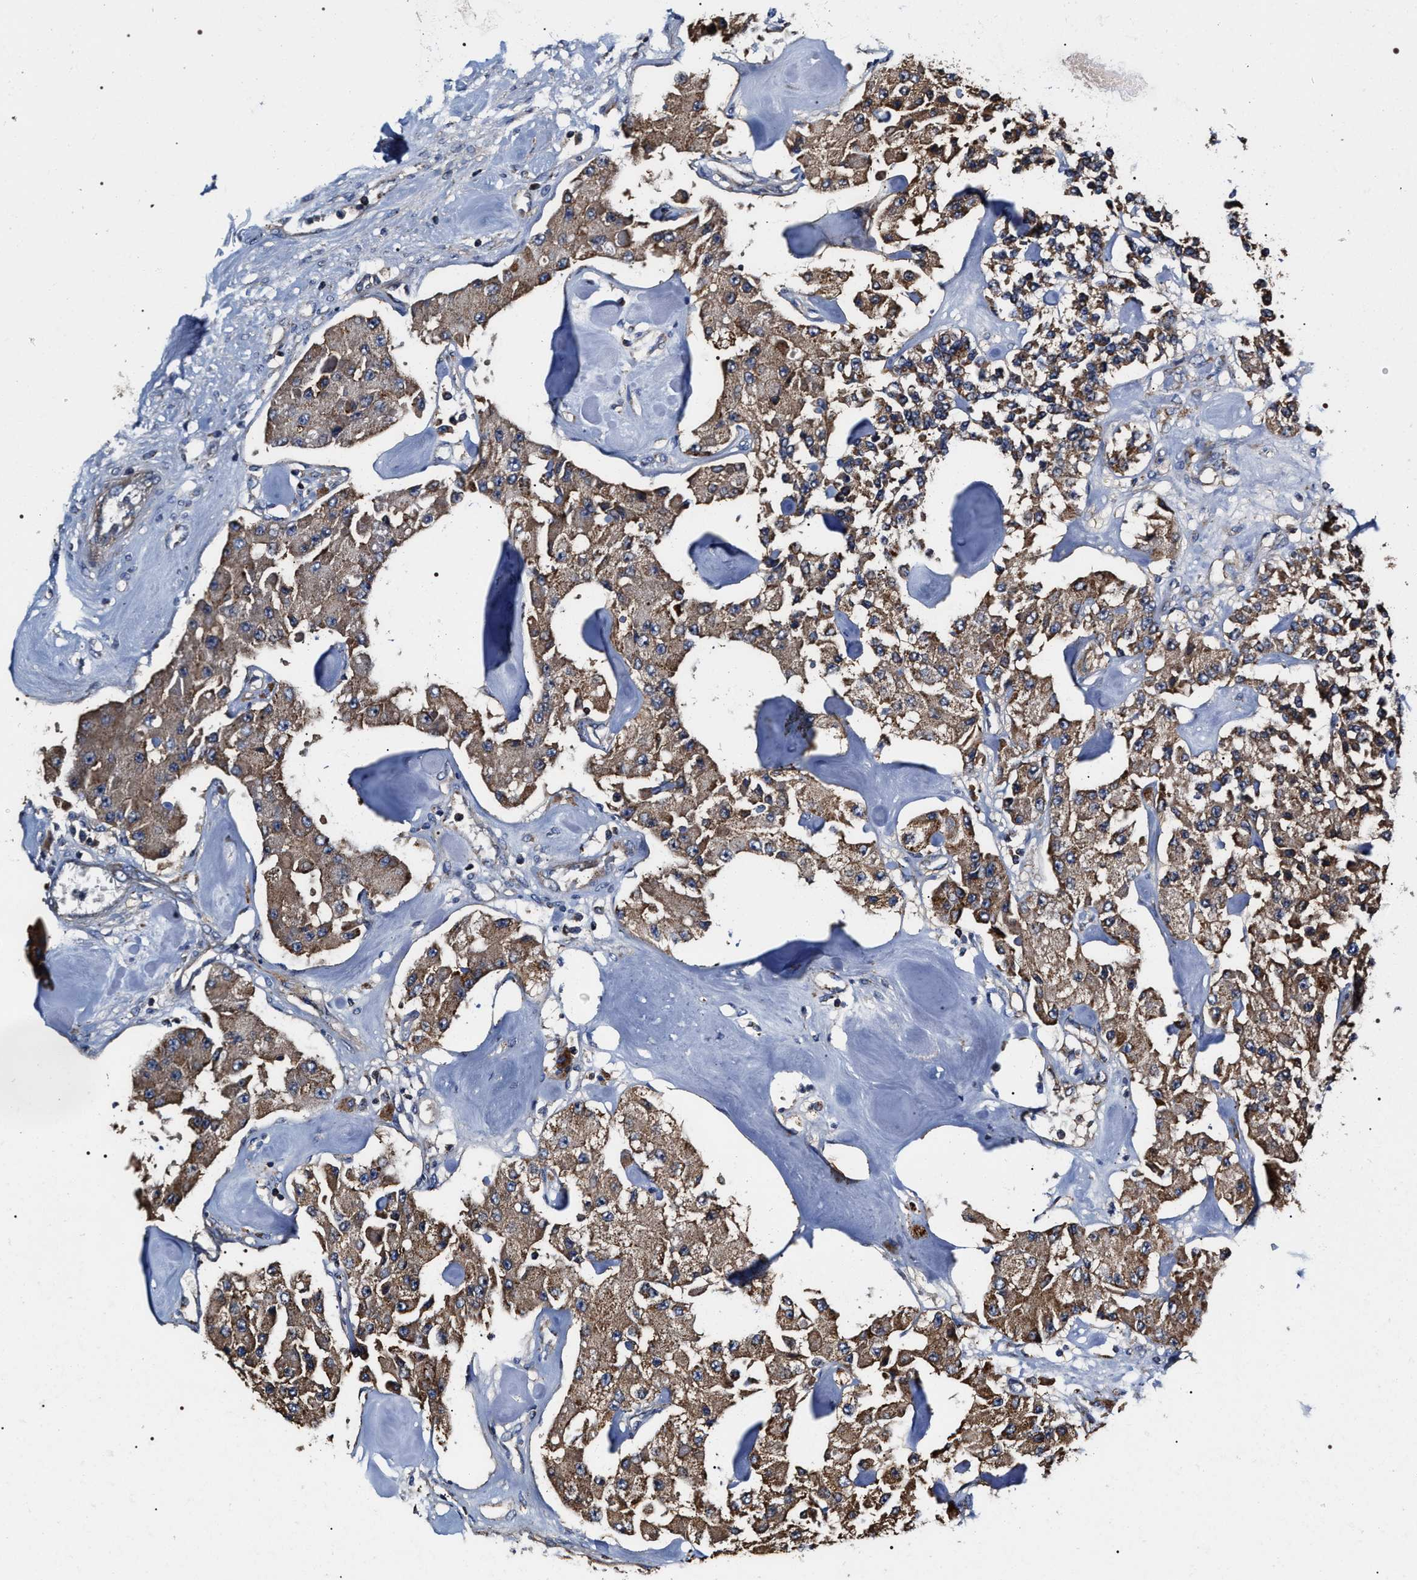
{"staining": {"intensity": "strong", "quantity": ">75%", "location": "cytoplasmic/membranous"}, "tissue": "carcinoid", "cell_type": "Tumor cells", "image_type": "cancer", "snomed": [{"axis": "morphology", "description": "Carcinoid, malignant, NOS"}, {"axis": "topography", "description": "Pancreas"}], "caption": "Carcinoid stained with DAB IHC demonstrates high levels of strong cytoplasmic/membranous staining in about >75% of tumor cells.", "gene": "COG5", "patient": {"sex": "male", "age": 41}}